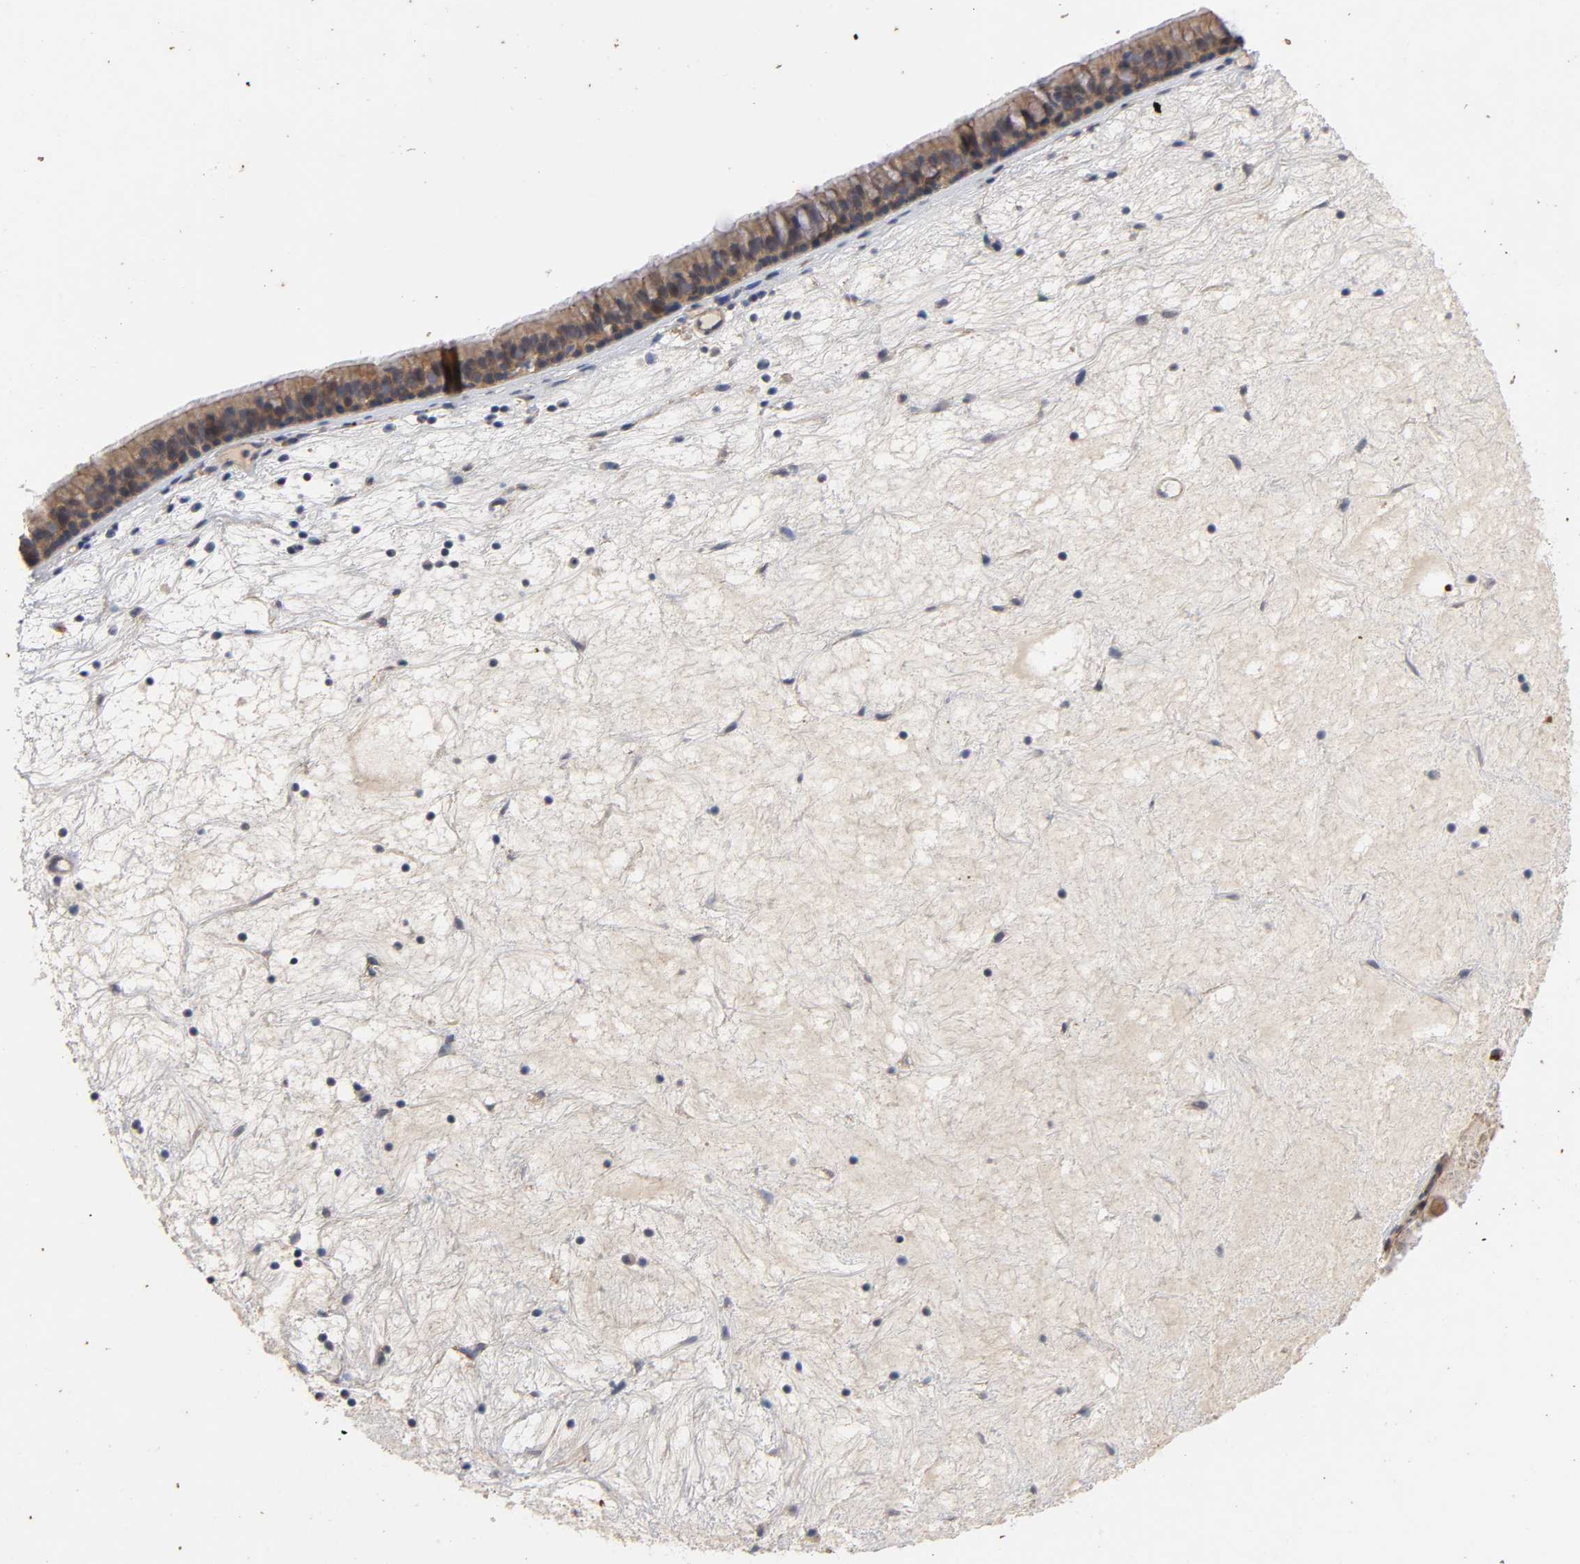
{"staining": {"intensity": "moderate", "quantity": ">75%", "location": "cytoplasmic/membranous"}, "tissue": "nasopharynx", "cell_type": "Respiratory epithelial cells", "image_type": "normal", "snomed": [{"axis": "morphology", "description": "Normal tissue, NOS"}, {"axis": "topography", "description": "Nasopharynx"}], "caption": "Nasopharynx stained with immunohistochemistry shows moderate cytoplasmic/membranous positivity in about >75% of respiratory epithelial cells.", "gene": "PDZD11", "patient": {"sex": "female", "age": 78}}